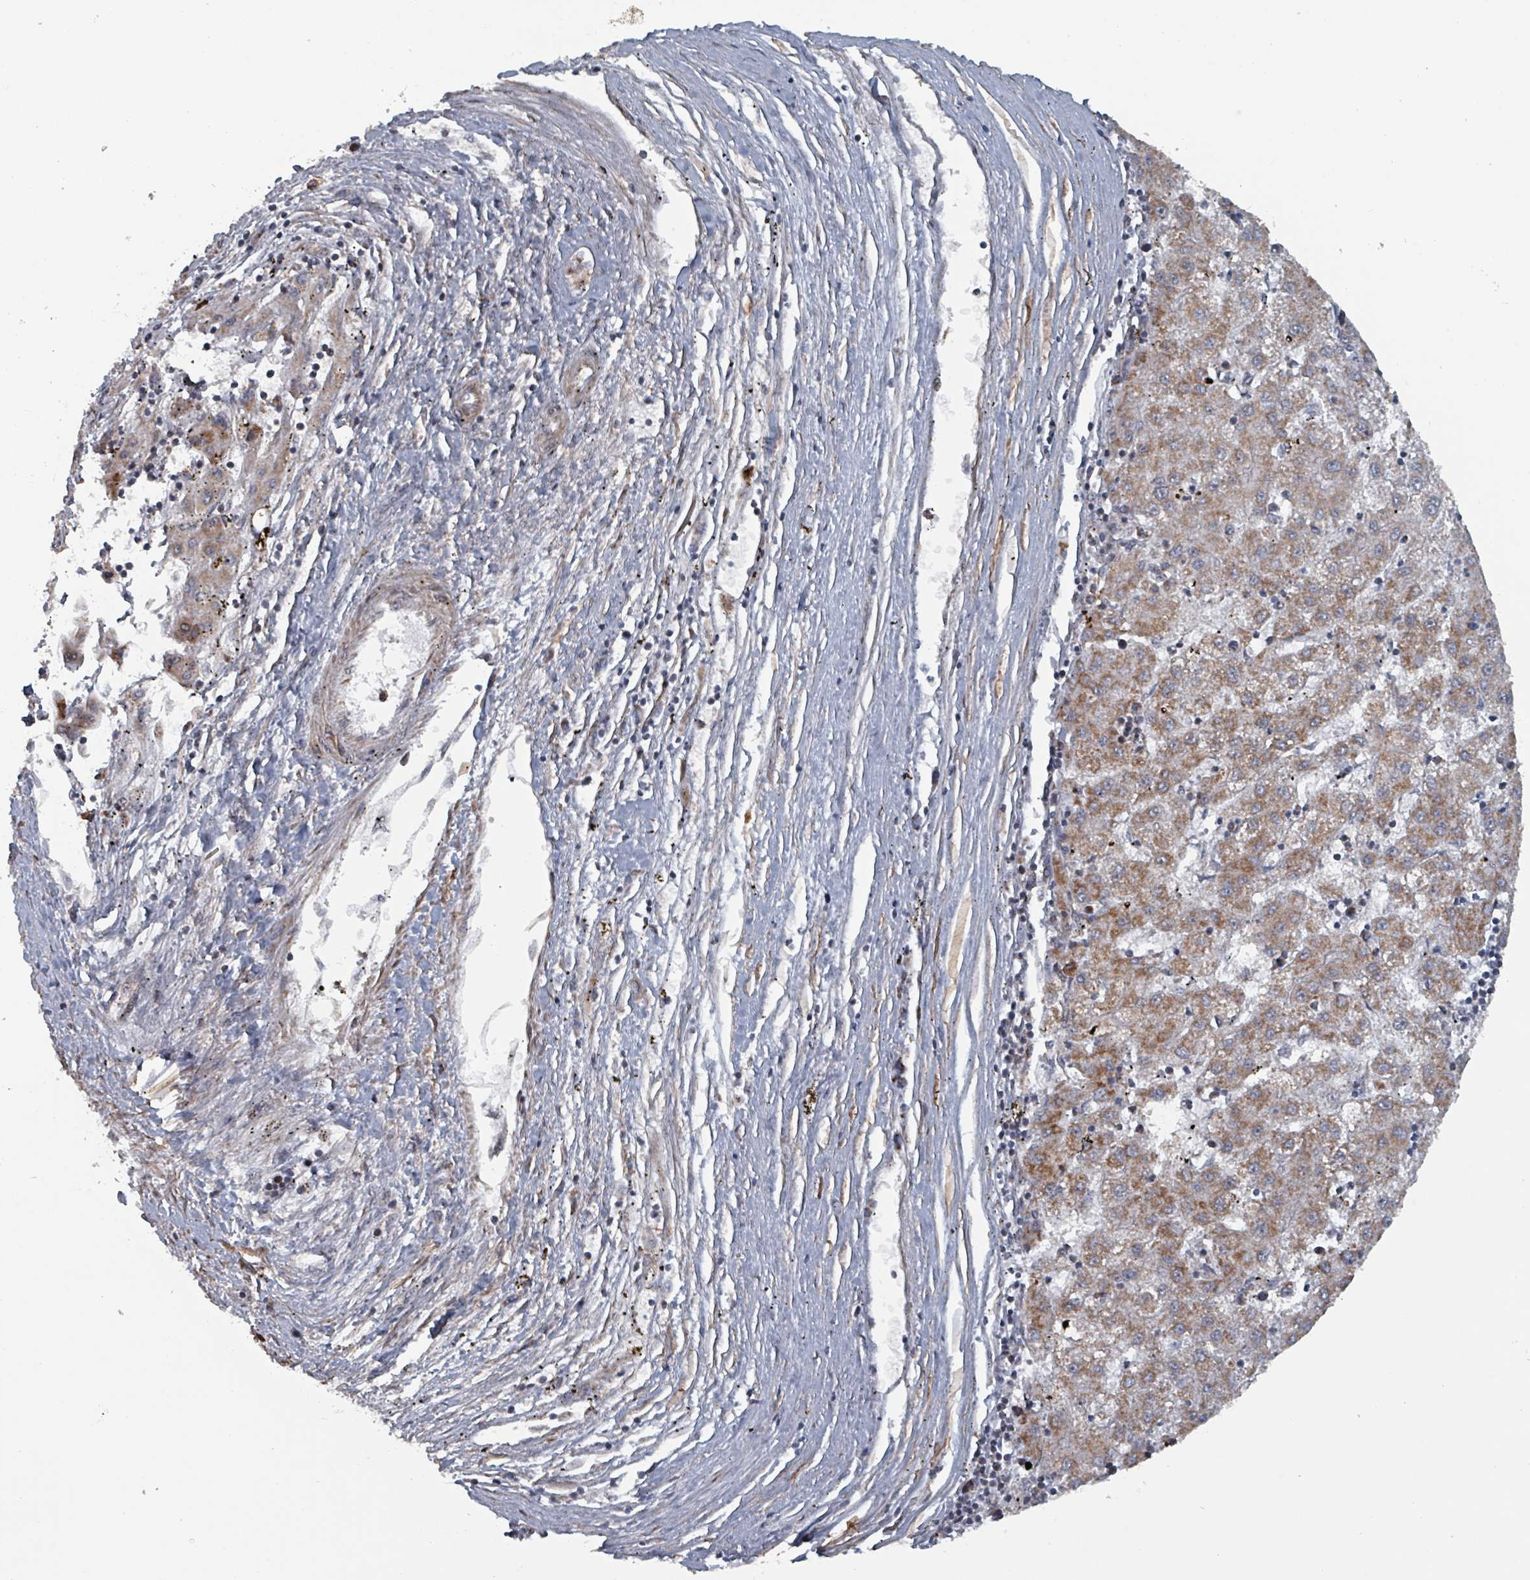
{"staining": {"intensity": "moderate", "quantity": ">75%", "location": "cytoplasmic/membranous"}, "tissue": "liver cancer", "cell_type": "Tumor cells", "image_type": "cancer", "snomed": [{"axis": "morphology", "description": "Carcinoma, Hepatocellular, NOS"}, {"axis": "topography", "description": "Liver"}], "caption": "Brown immunohistochemical staining in human liver cancer (hepatocellular carcinoma) displays moderate cytoplasmic/membranous staining in approximately >75% of tumor cells.", "gene": "MRPL4", "patient": {"sex": "male", "age": 72}}